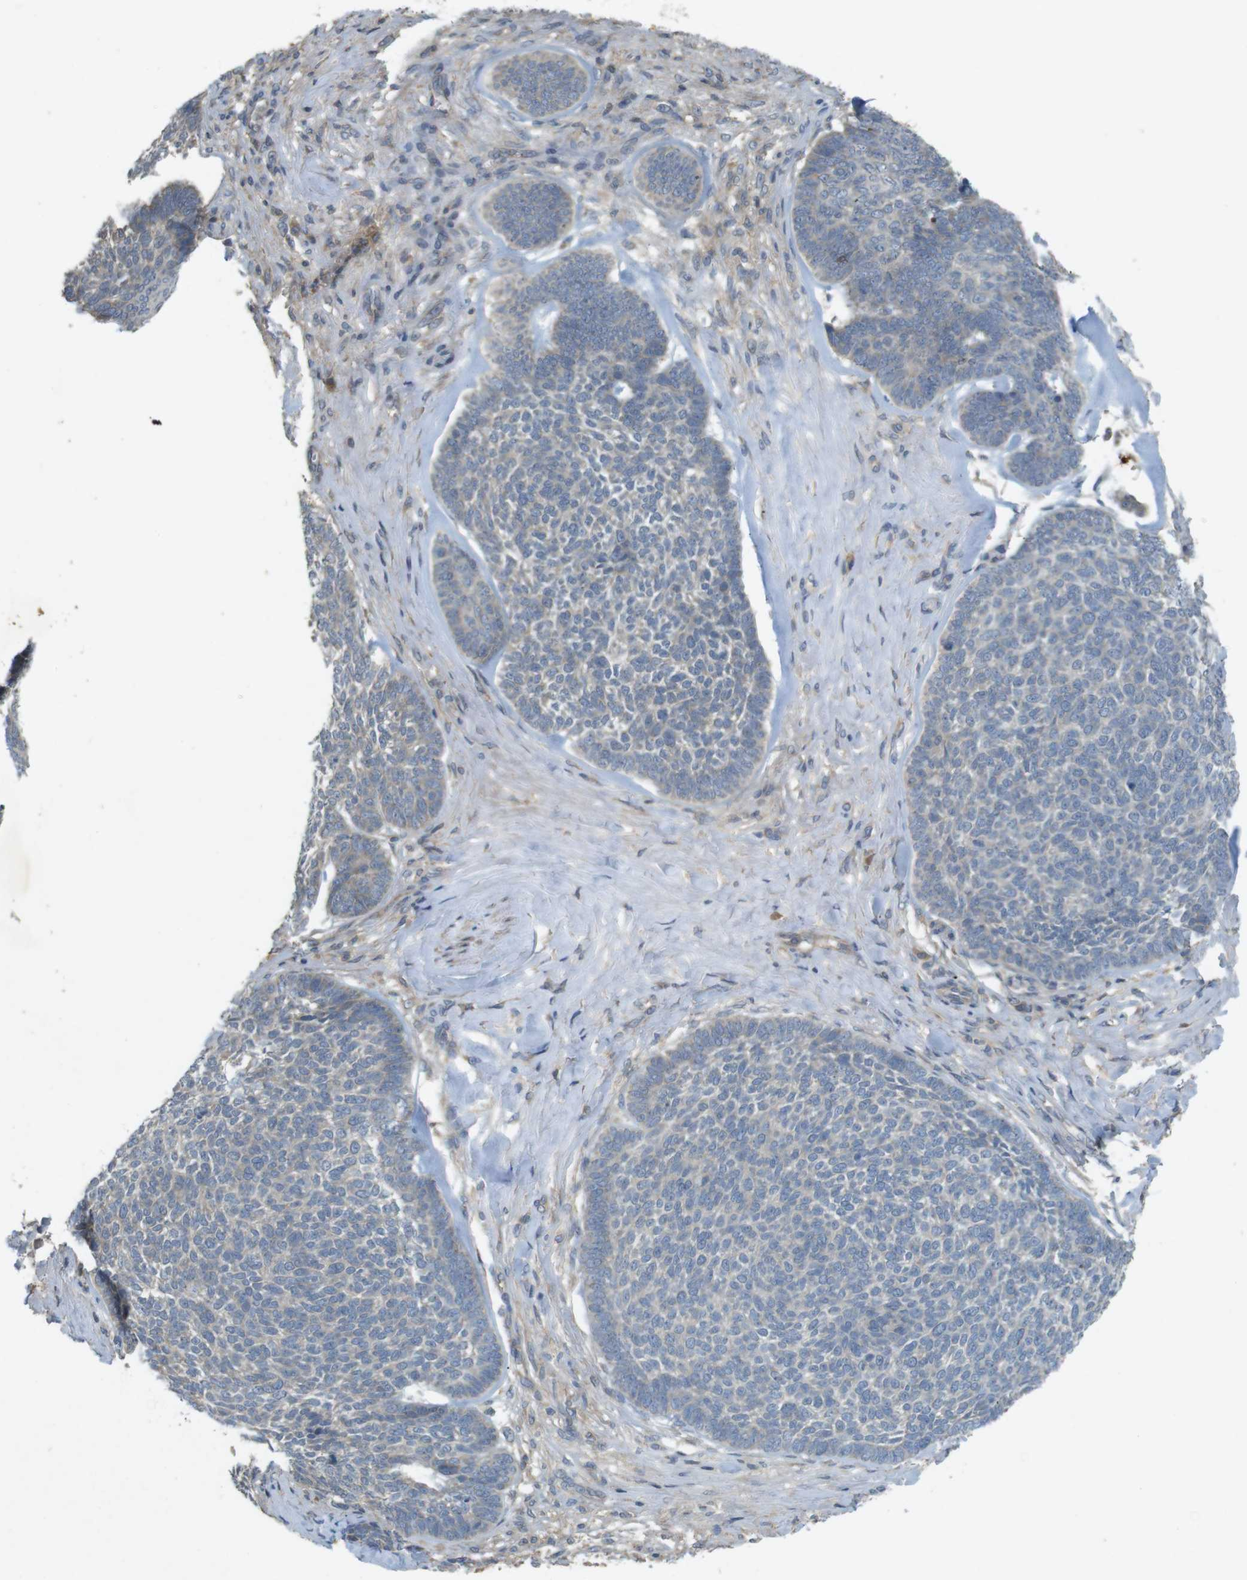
{"staining": {"intensity": "negative", "quantity": "none", "location": "none"}, "tissue": "skin cancer", "cell_type": "Tumor cells", "image_type": "cancer", "snomed": [{"axis": "morphology", "description": "Basal cell carcinoma"}, {"axis": "topography", "description": "Skin"}], "caption": "High power microscopy histopathology image of an IHC image of skin cancer (basal cell carcinoma), revealing no significant expression in tumor cells.", "gene": "CLTC", "patient": {"sex": "male", "age": 84}}